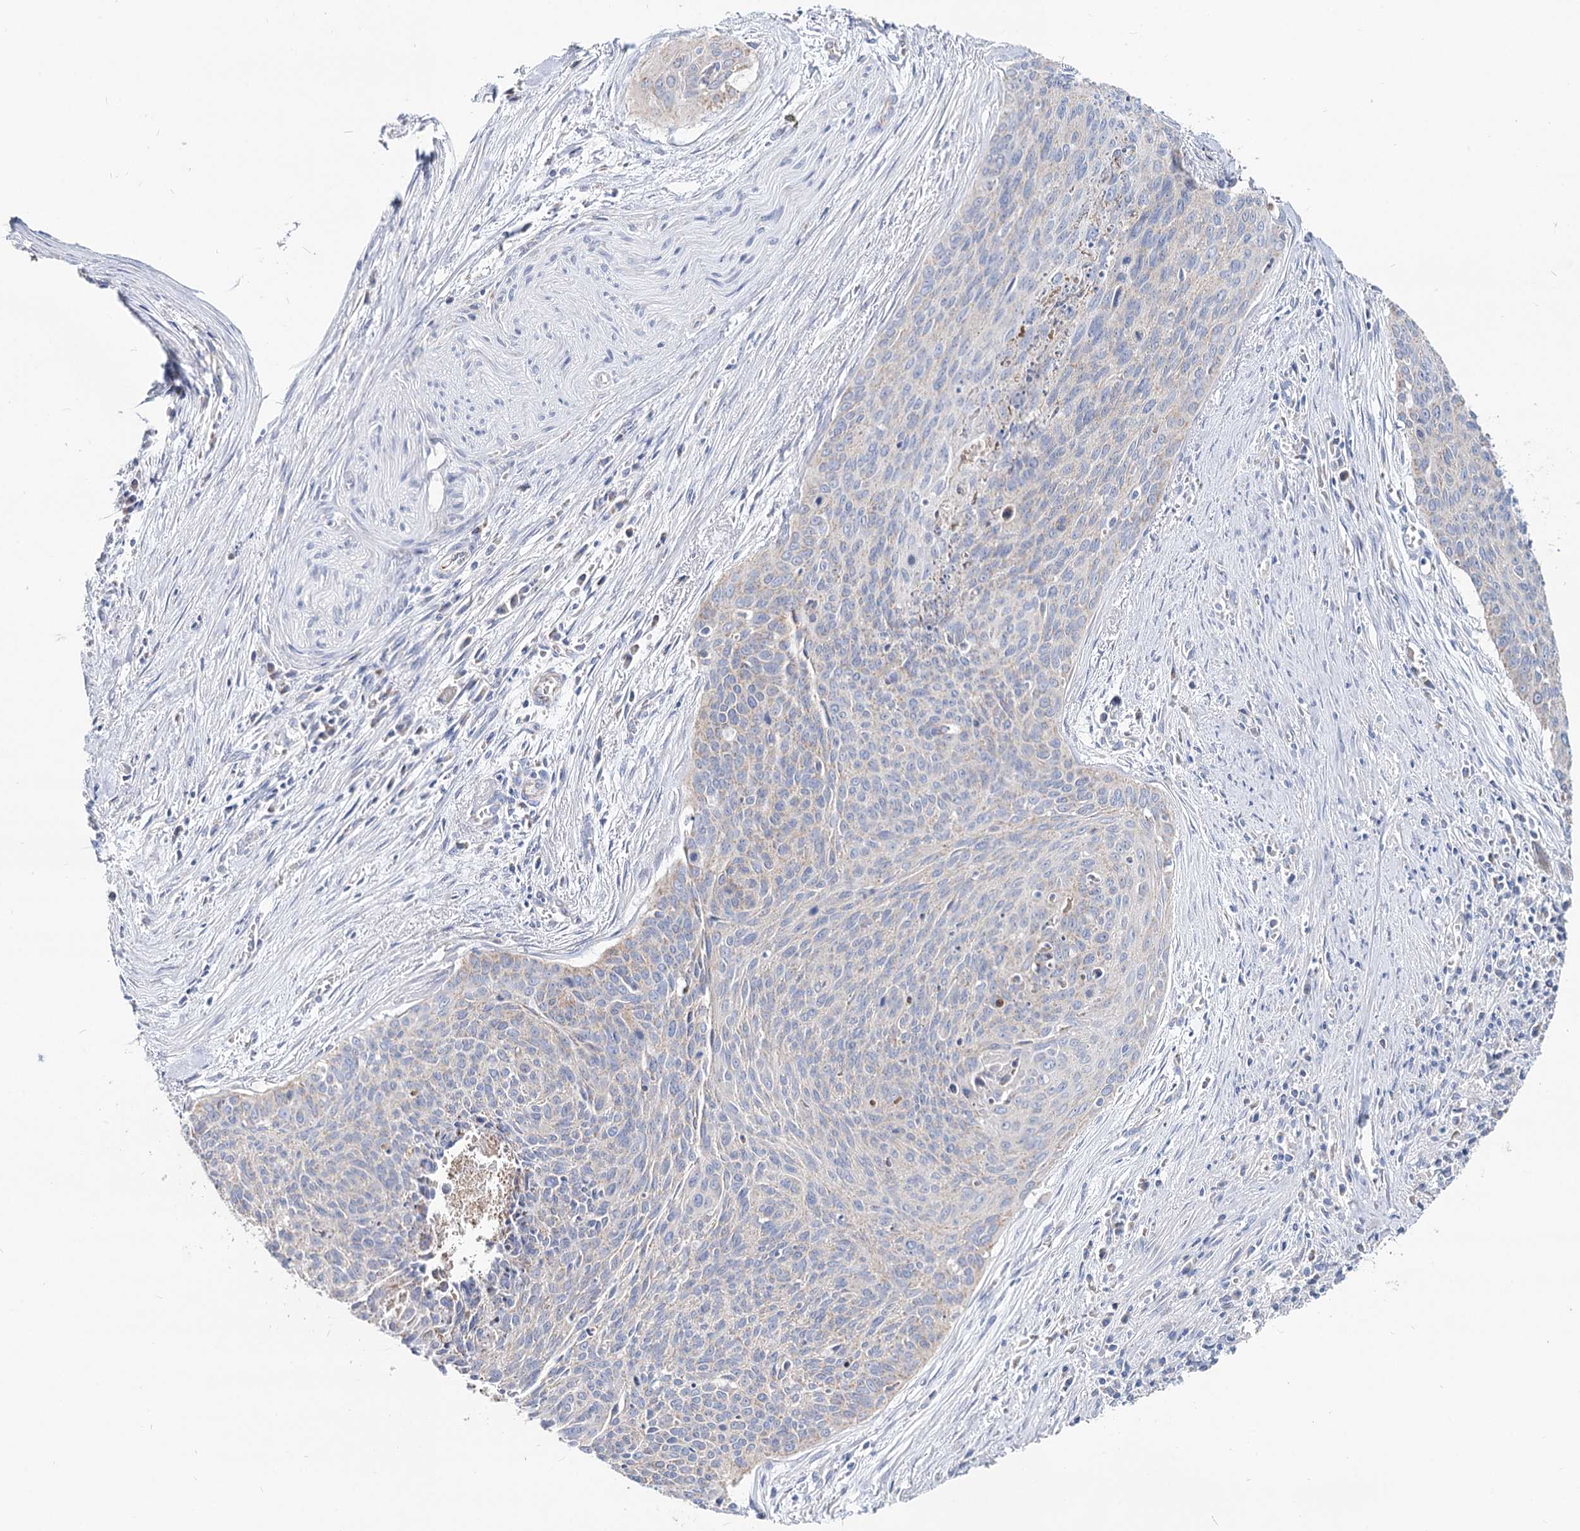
{"staining": {"intensity": "negative", "quantity": "none", "location": "none"}, "tissue": "cervical cancer", "cell_type": "Tumor cells", "image_type": "cancer", "snomed": [{"axis": "morphology", "description": "Squamous cell carcinoma, NOS"}, {"axis": "topography", "description": "Cervix"}], "caption": "DAB immunohistochemical staining of human cervical squamous cell carcinoma displays no significant expression in tumor cells.", "gene": "MCCC2", "patient": {"sex": "female", "age": 55}}